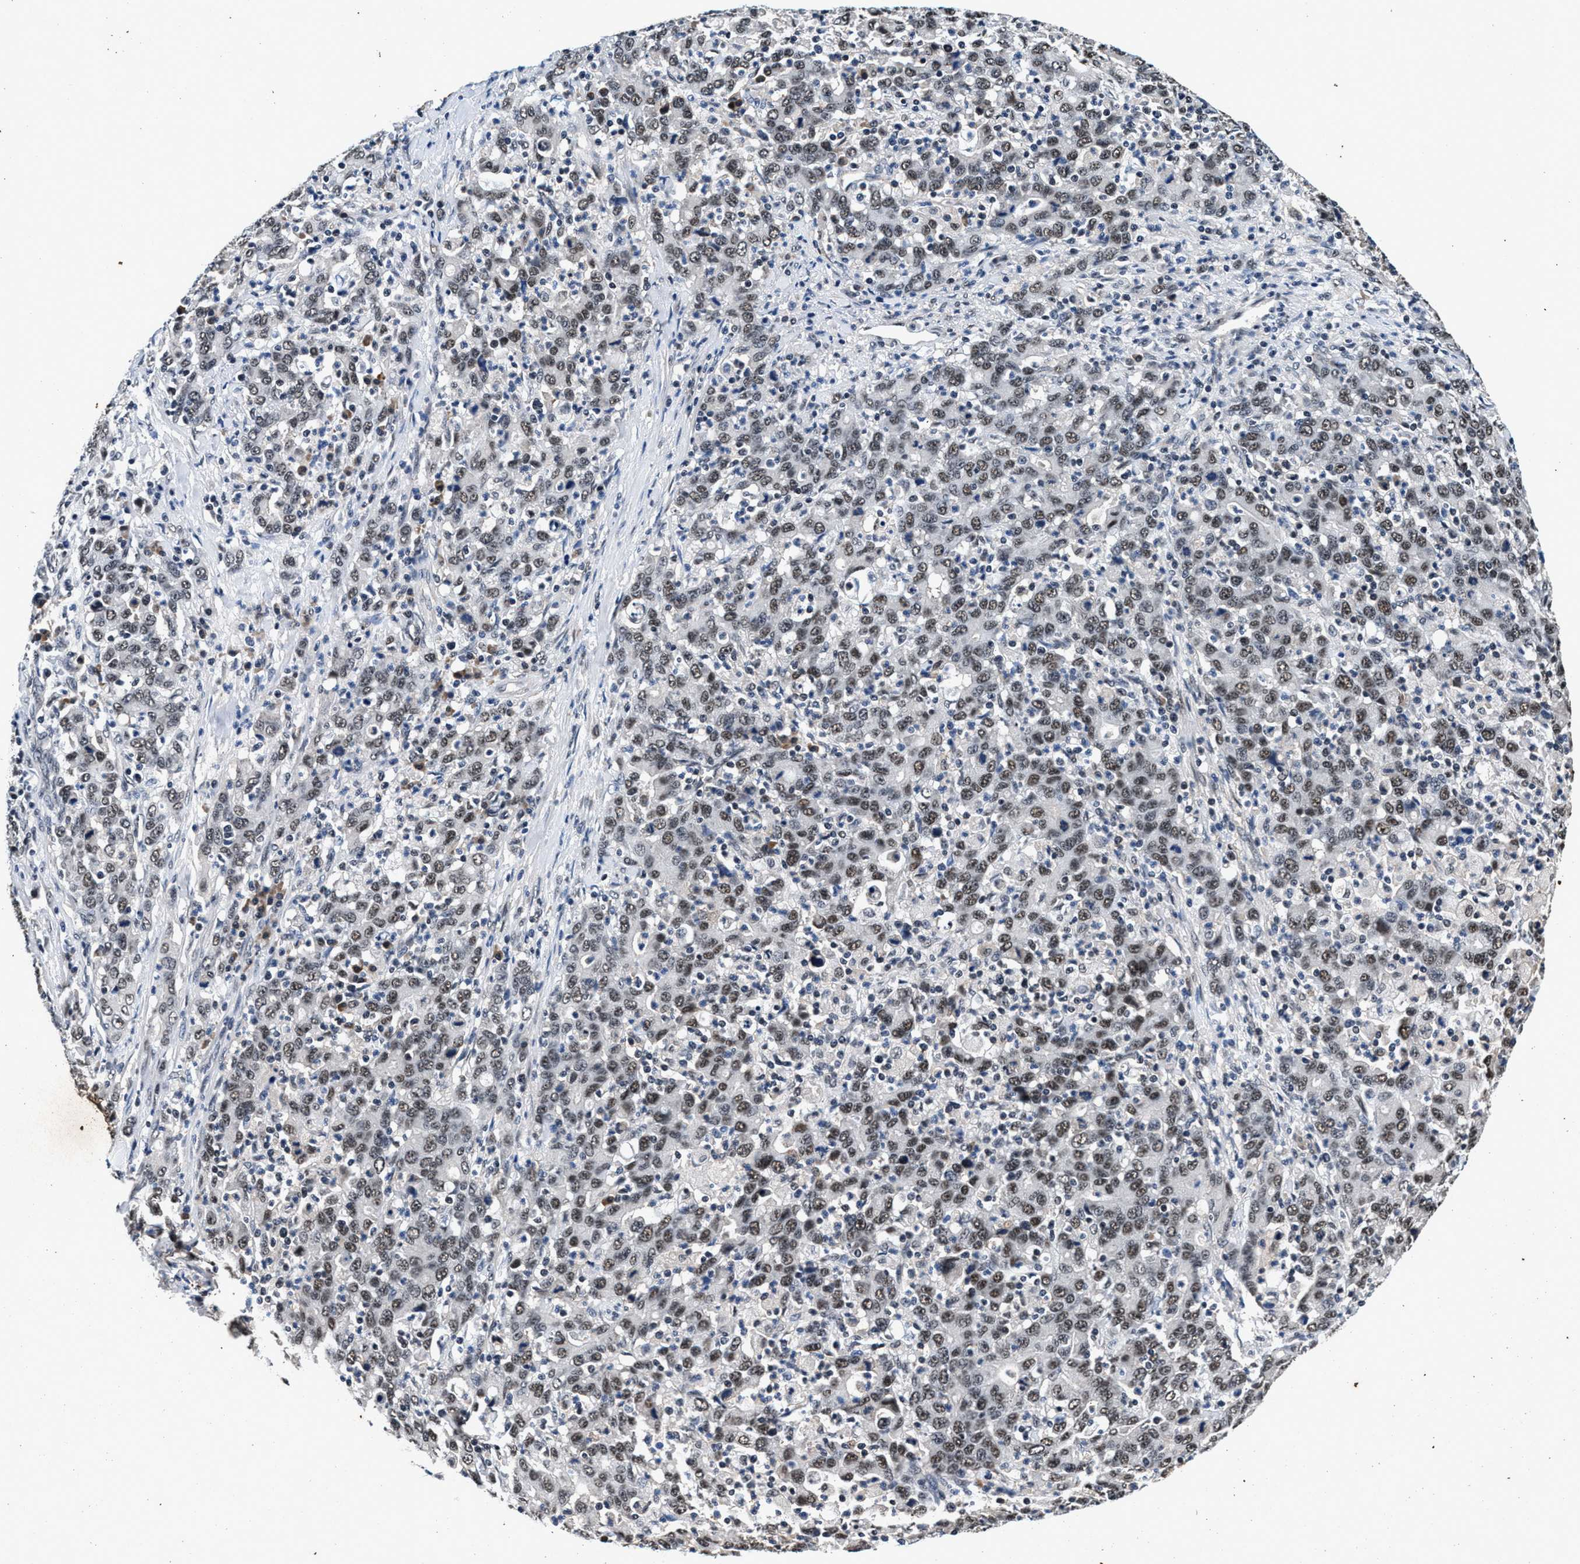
{"staining": {"intensity": "moderate", "quantity": ">75%", "location": "nuclear"}, "tissue": "stomach cancer", "cell_type": "Tumor cells", "image_type": "cancer", "snomed": [{"axis": "morphology", "description": "Adenocarcinoma, NOS"}, {"axis": "topography", "description": "Stomach, upper"}], "caption": "A histopathology image showing moderate nuclear staining in about >75% of tumor cells in stomach cancer, as visualized by brown immunohistochemical staining.", "gene": "USP16", "patient": {"sex": "male", "age": 69}}